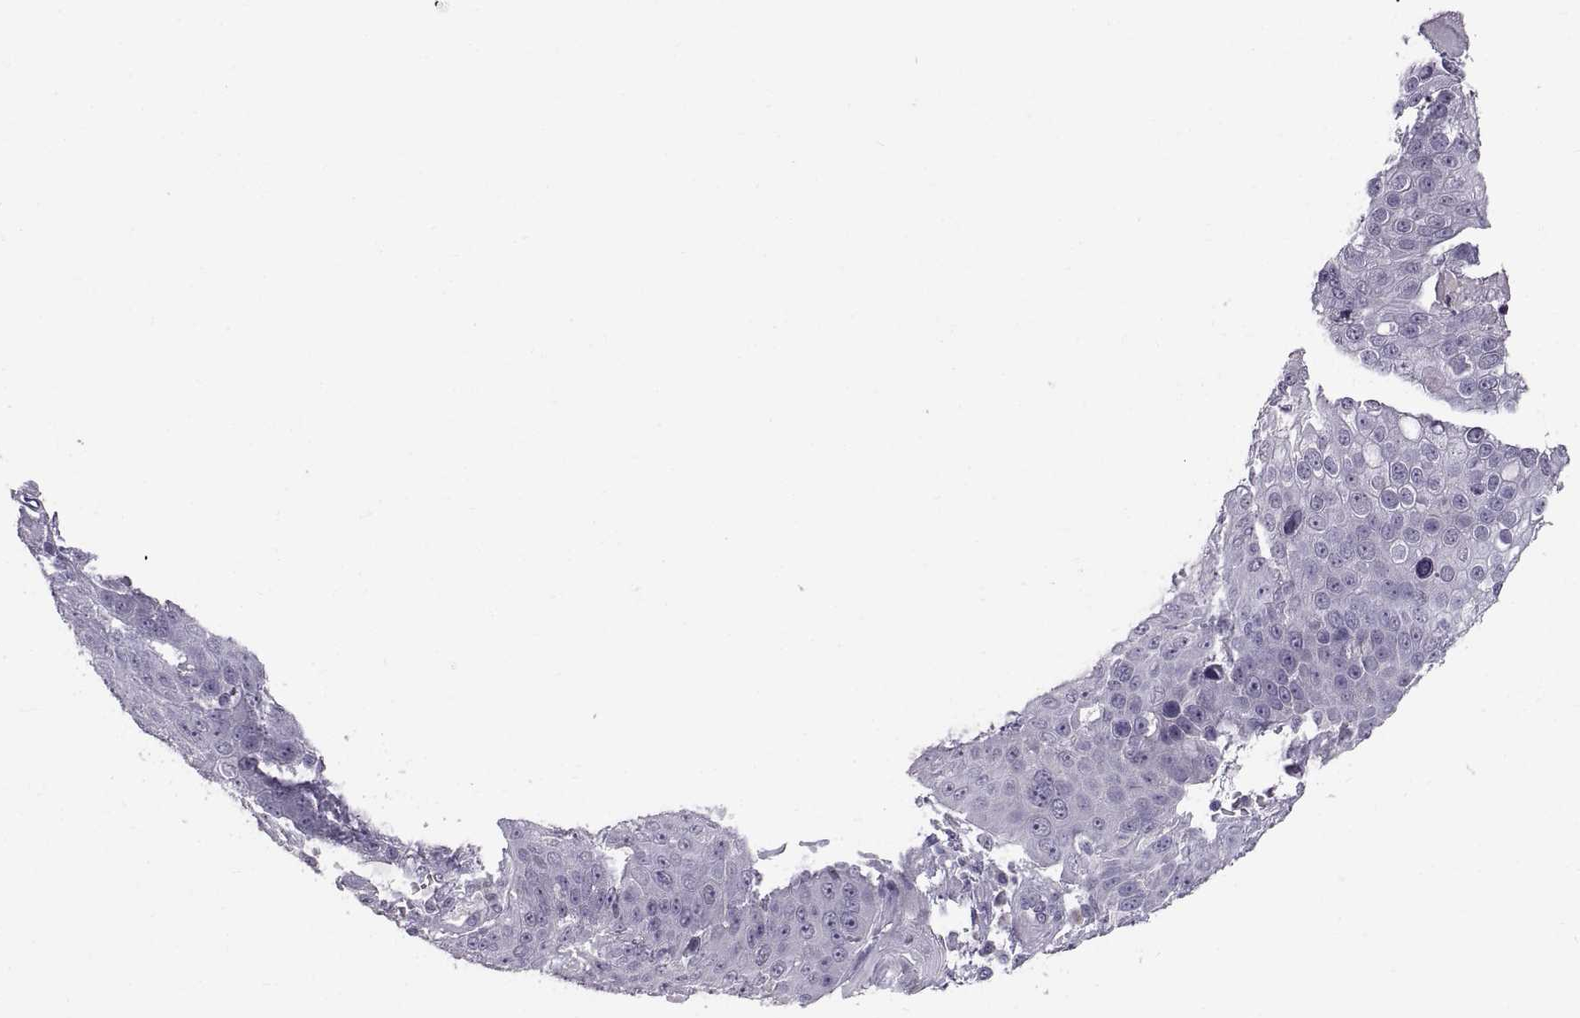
{"staining": {"intensity": "negative", "quantity": "none", "location": "none"}, "tissue": "skin cancer", "cell_type": "Tumor cells", "image_type": "cancer", "snomed": [{"axis": "morphology", "description": "Squamous cell carcinoma, NOS"}, {"axis": "topography", "description": "Skin"}], "caption": "Skin cancer was stained to show a protein in brown. There is no significant positivity in tumor cells. (DAB IHC visualized using brightfield microscopy, high magnification).", "gene": "SPACDR", "patient": {"sex": "male", "age": 71}}